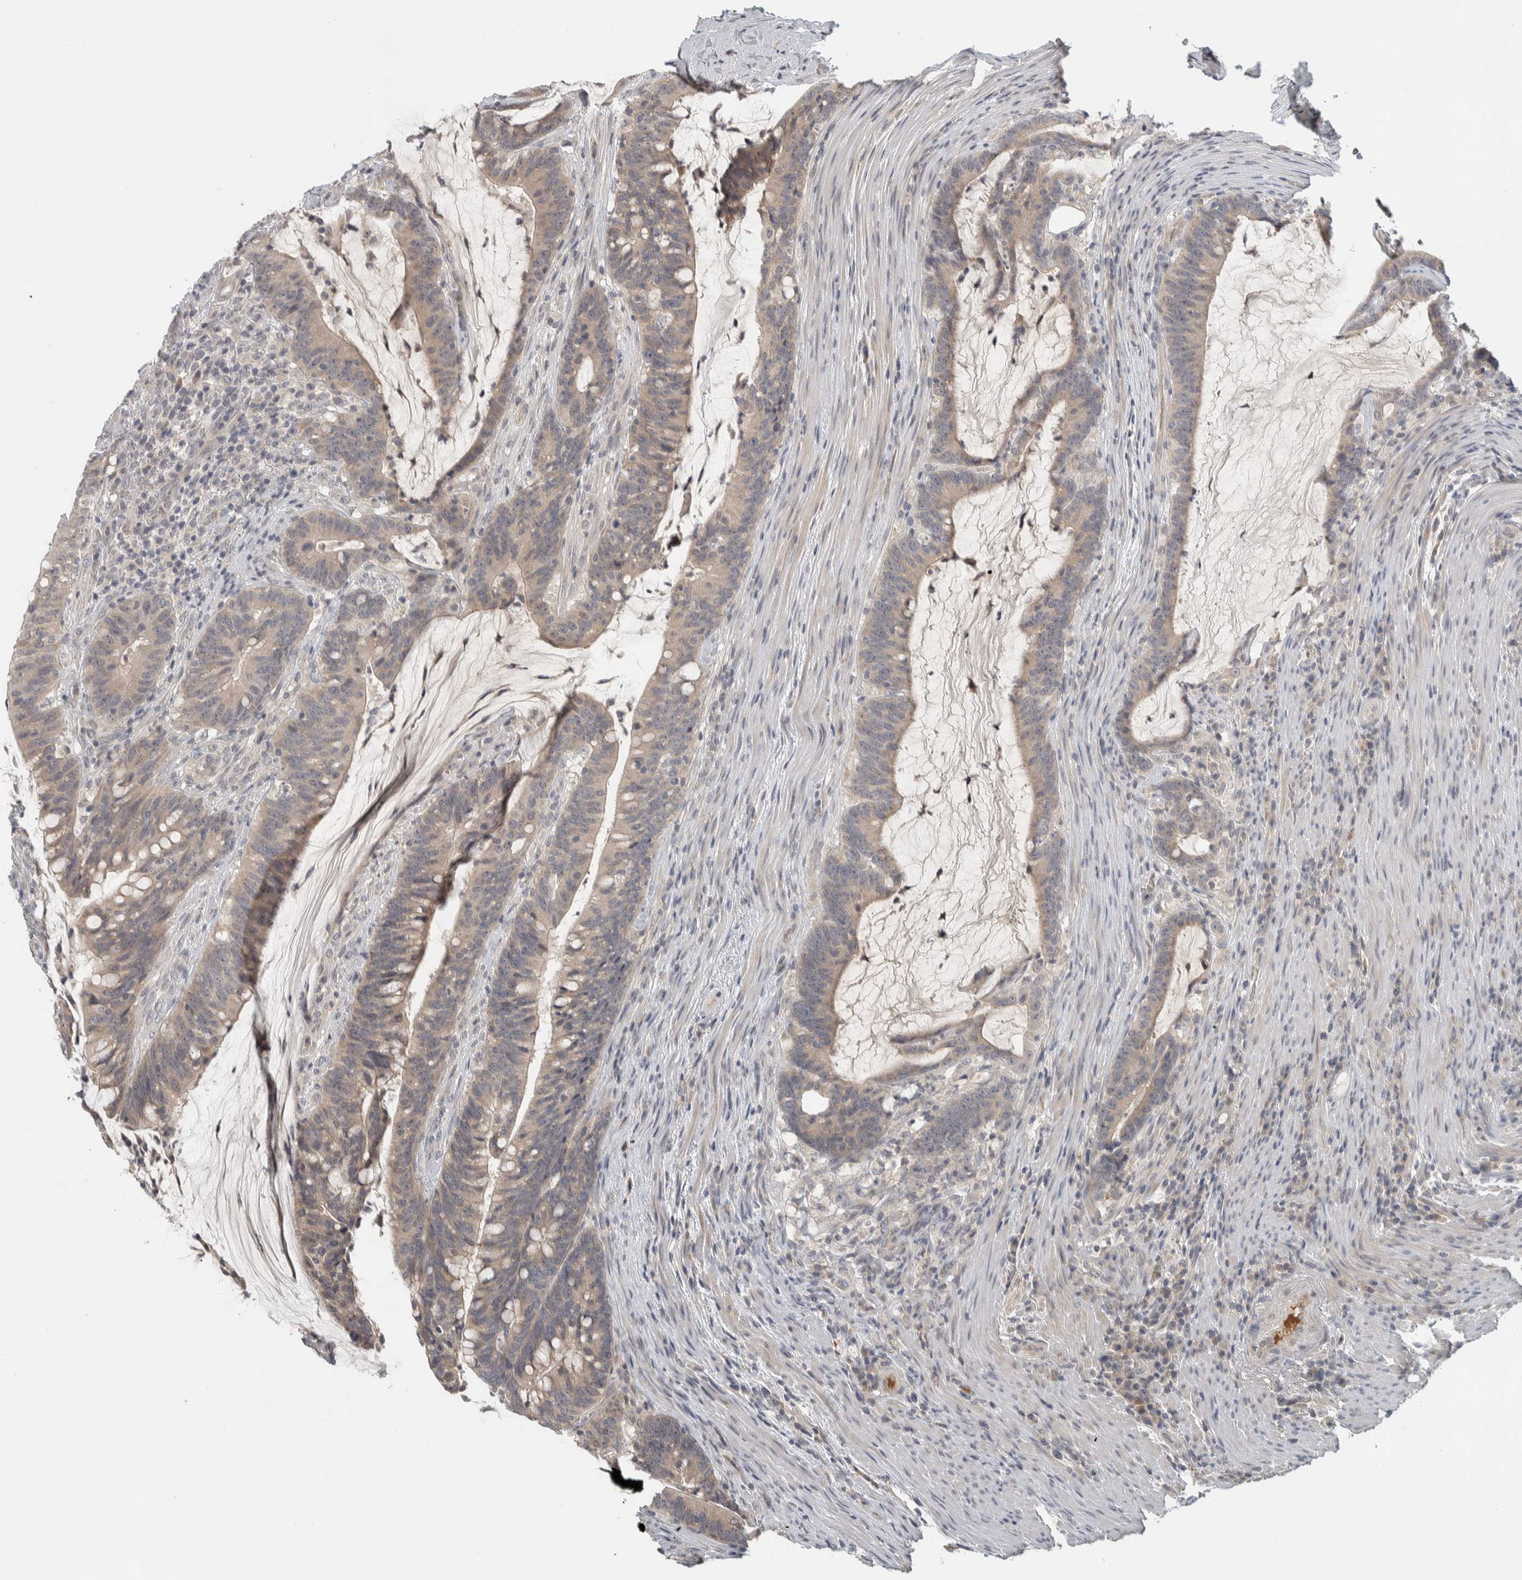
{"staining": {"intensity": "weak", "quantity": "<25%", "location": "cytoplasmic/membranous"}, "tissue": "colorectal cancer", "cell_type": "Tumor cells", "image_type": "cancer", "snomed": [{"axis": "morphology", "description": "Adenocarcinoma, NOS"}, {"axis": "topography", "description": "Colon"}], "caption": "The micrograph displays no staining of tumor cells in colorectal cancer (adenocarcinoma). (DAB (3,3'-diaminobenzidine) IHC visualized using brightfield microscopy, high magnification).", "gene": "AFP", "patient": {"sex": "female", "age": 66}}